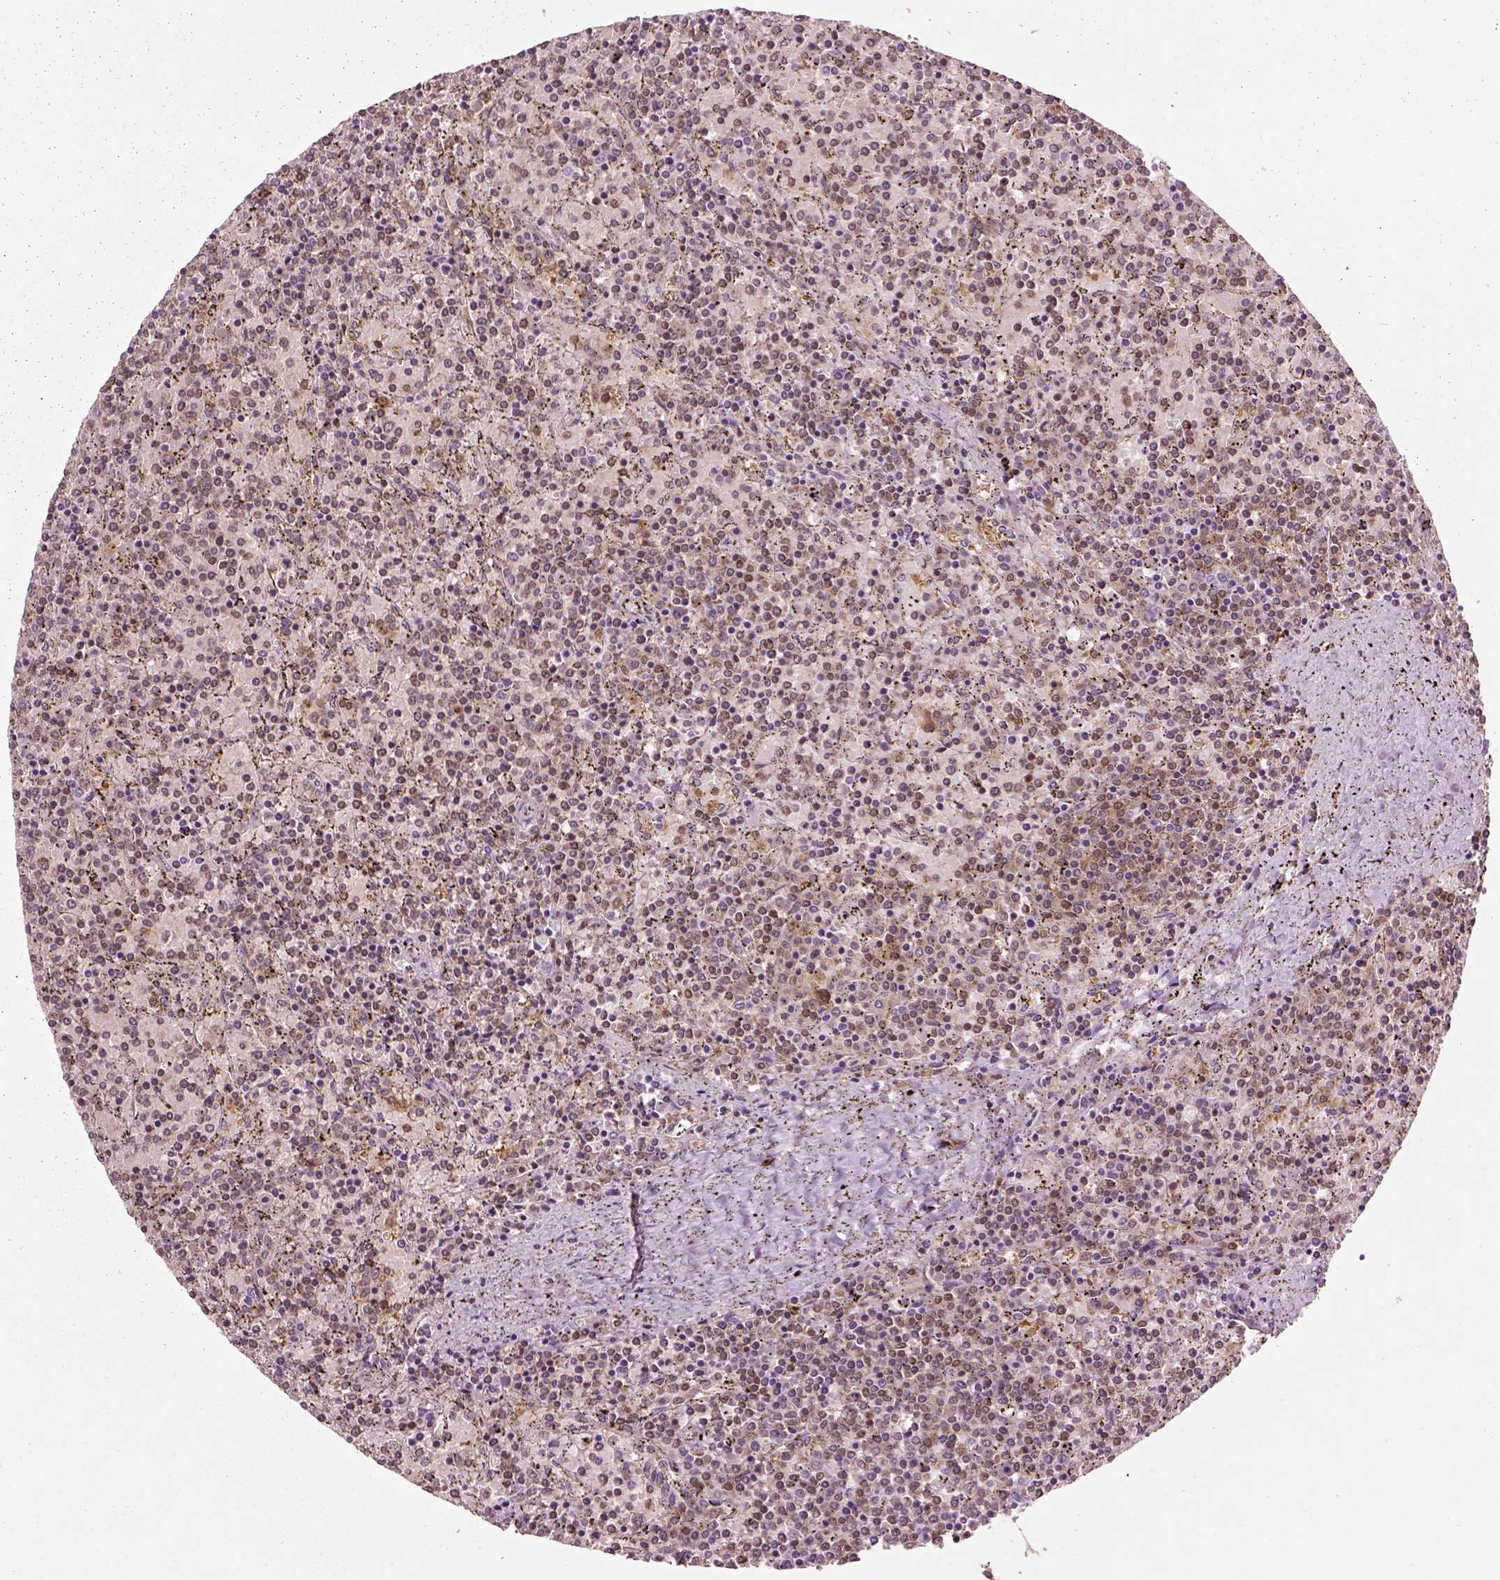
{"staining": {"intensity": "weak", "quantity": ">75%", "location": "cytoplasmic/membranous"}, "tissue": "lymphoma", "cell_type": "Tumor cells", "image_type": "cancer", "snomed": [{"axis": "morphology", "description": "Malignant lymphoma, non-Hodgkin's type, Low grade"}, {"axis": "topography", "description": "Spleen"}], "caption": "Approximately >75% of tumor cells in low-grade malignant lymphoma, non-Hodgkin's type demonstrate weak cytoplasmic/membranous protein positivity as visualized by brown immunohistochemical staining.", "gene": "MDP1", "patient": {"sex": "female", "age": 77}}